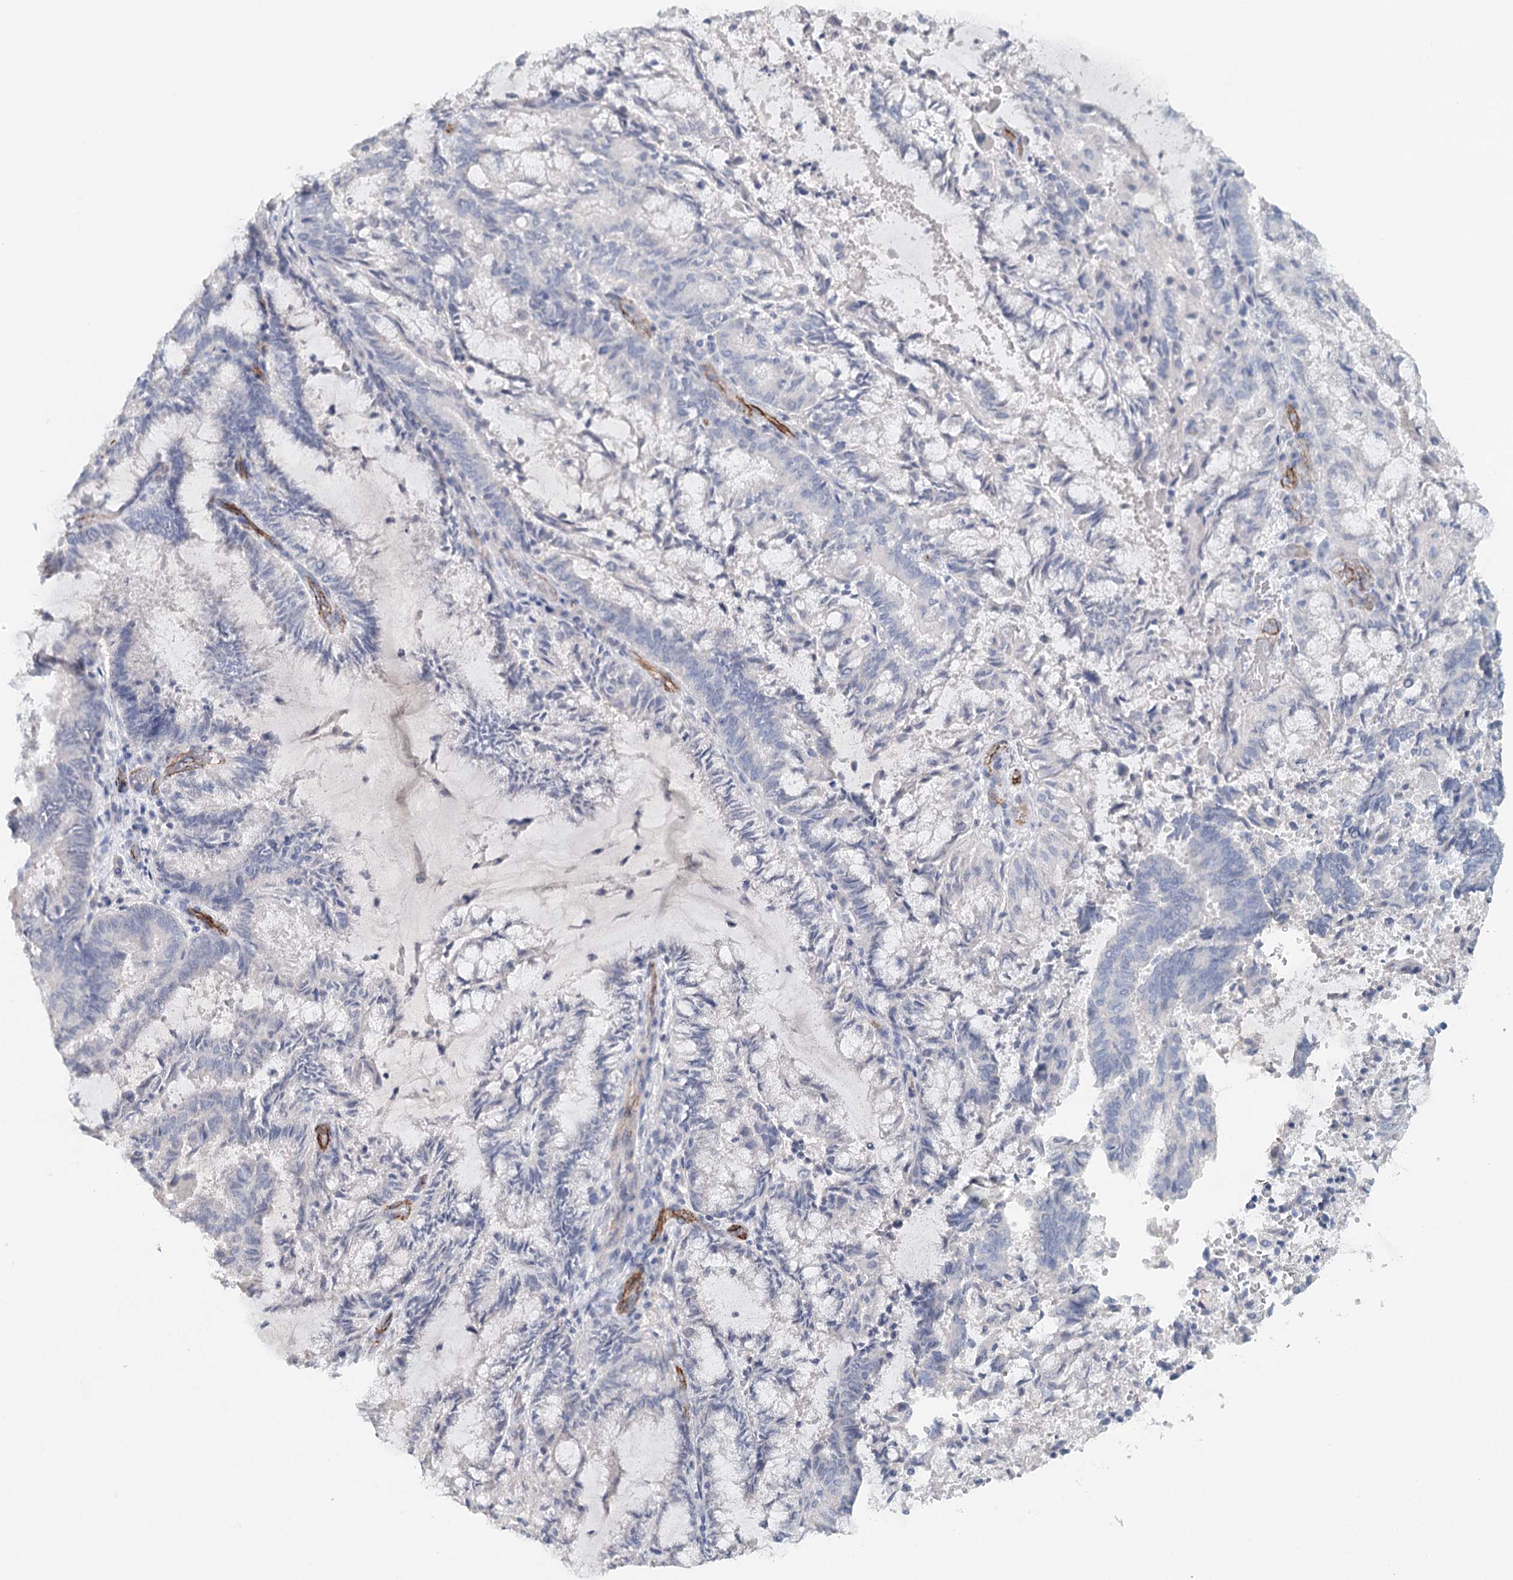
{"staining": {"intensity": "negative", "quantity": "none", "location": "none"}, "tissue": "endometrial cancer", "cell_type": "Tumor cells", "image_type": "cancer", "snomed": [{"axis": "morphology", "description": "Adenocarcinoma, NOS"}, {"axis": "topography", "description": "Endometrium"}], "caption": "A high-resolution histopathology image shows immunohistochemistry (IHC) staining of endometrial cancer (adenocarcinoma), which demonstrates no significant staining in tumor cells. Nuclei are stained in blue.", "gene": "SYNPO", "patient": {"sex": "female", "age": 80}}